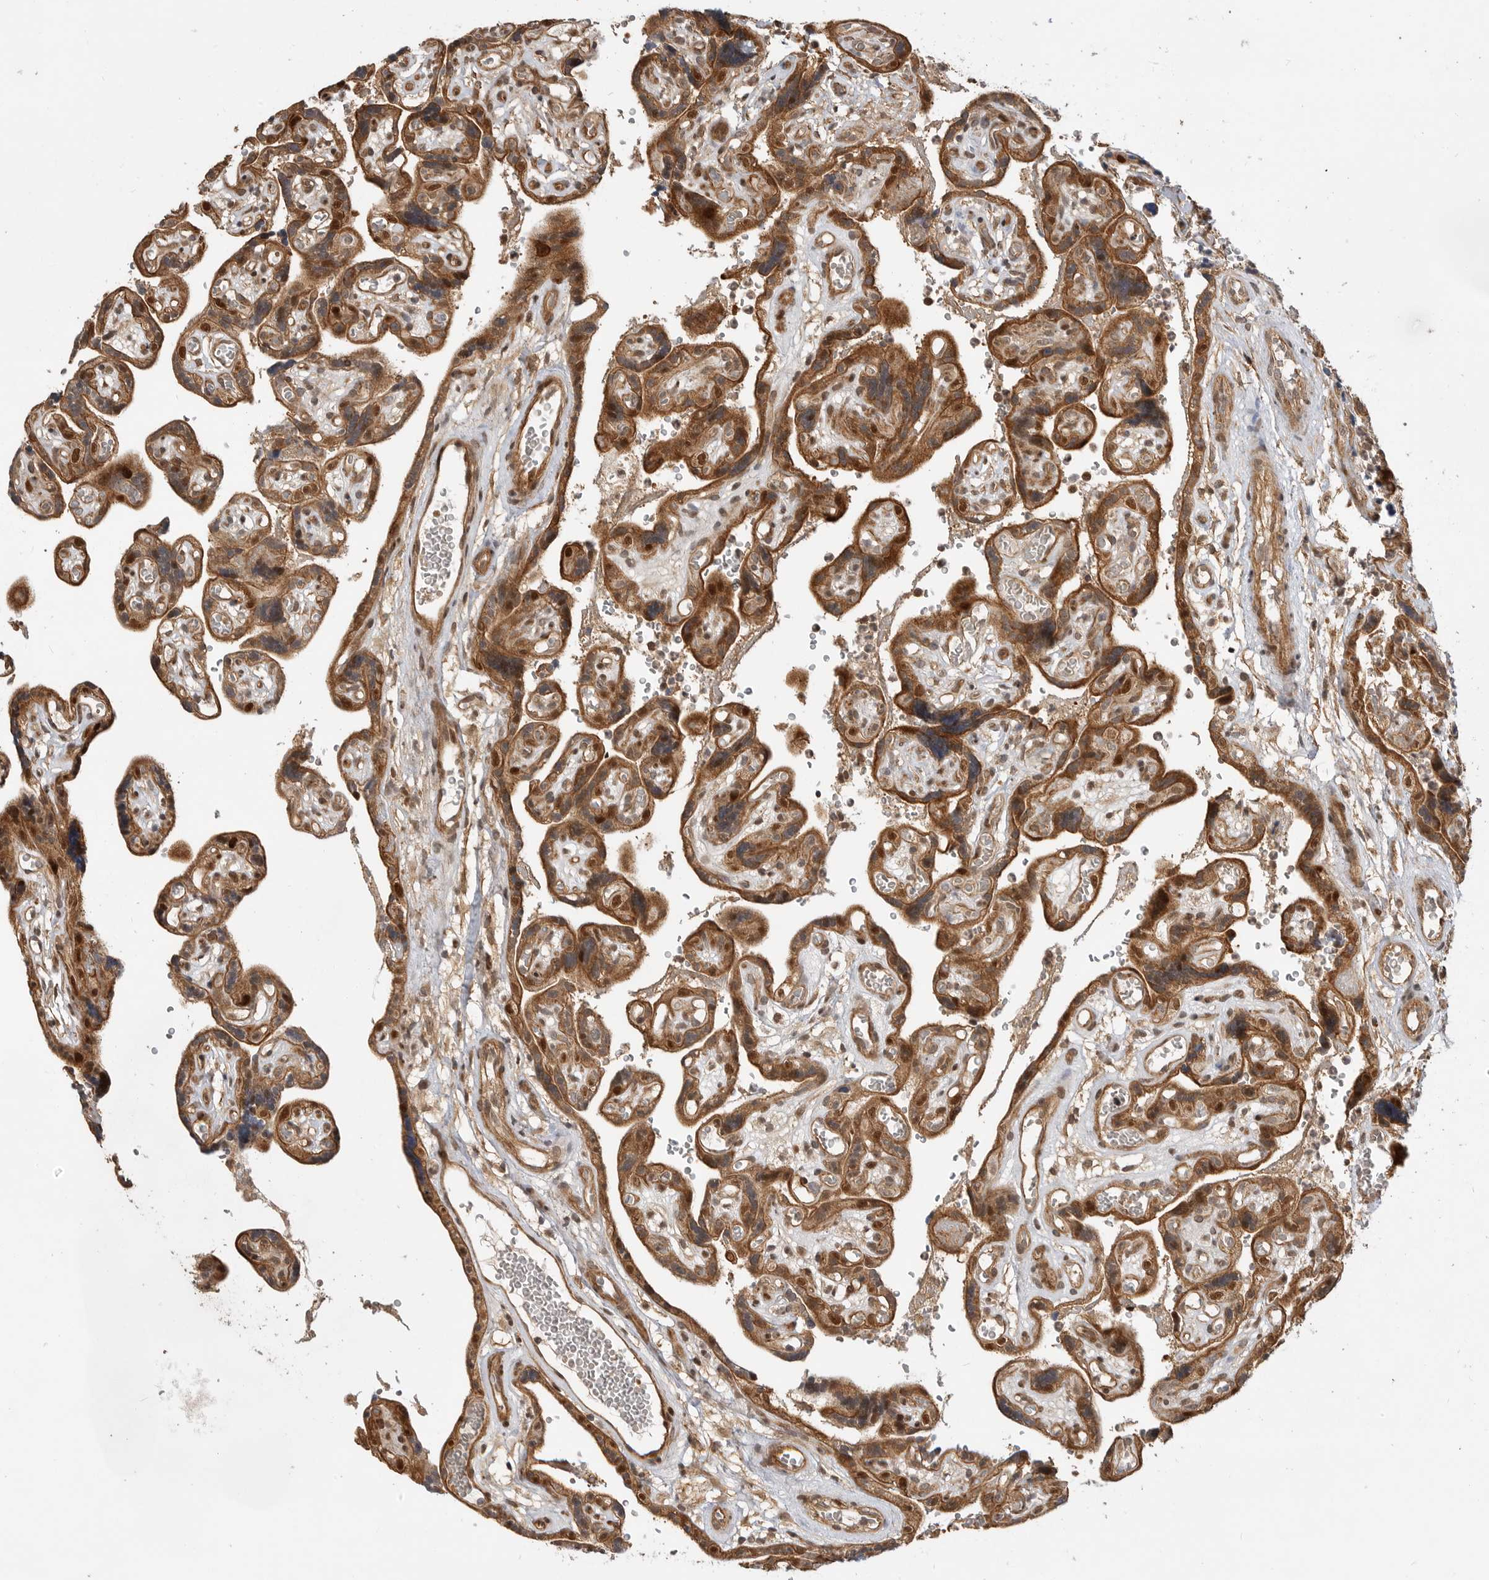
{"staining": {"intensity": "moderate", "quantity": ">75%", "location": "cytoplasmic/membranous,nuclear"}, "tissue": "placenta", "cell_type": "Decidual cells", "image_type": "normal", "snomed": [{"axis": "morphology", "description": "Normal tissue, NOS"}, {"axis": "topography", "description": "Placenta"}], "caption": "Decidual cells demonstrate medium levels of moderate cytoplasmic/membranous,nuclear expression in about >75% of cells in normal human placenta.", "gene": "ADPRS", "patient": {"sex": "female", "age": 30}}